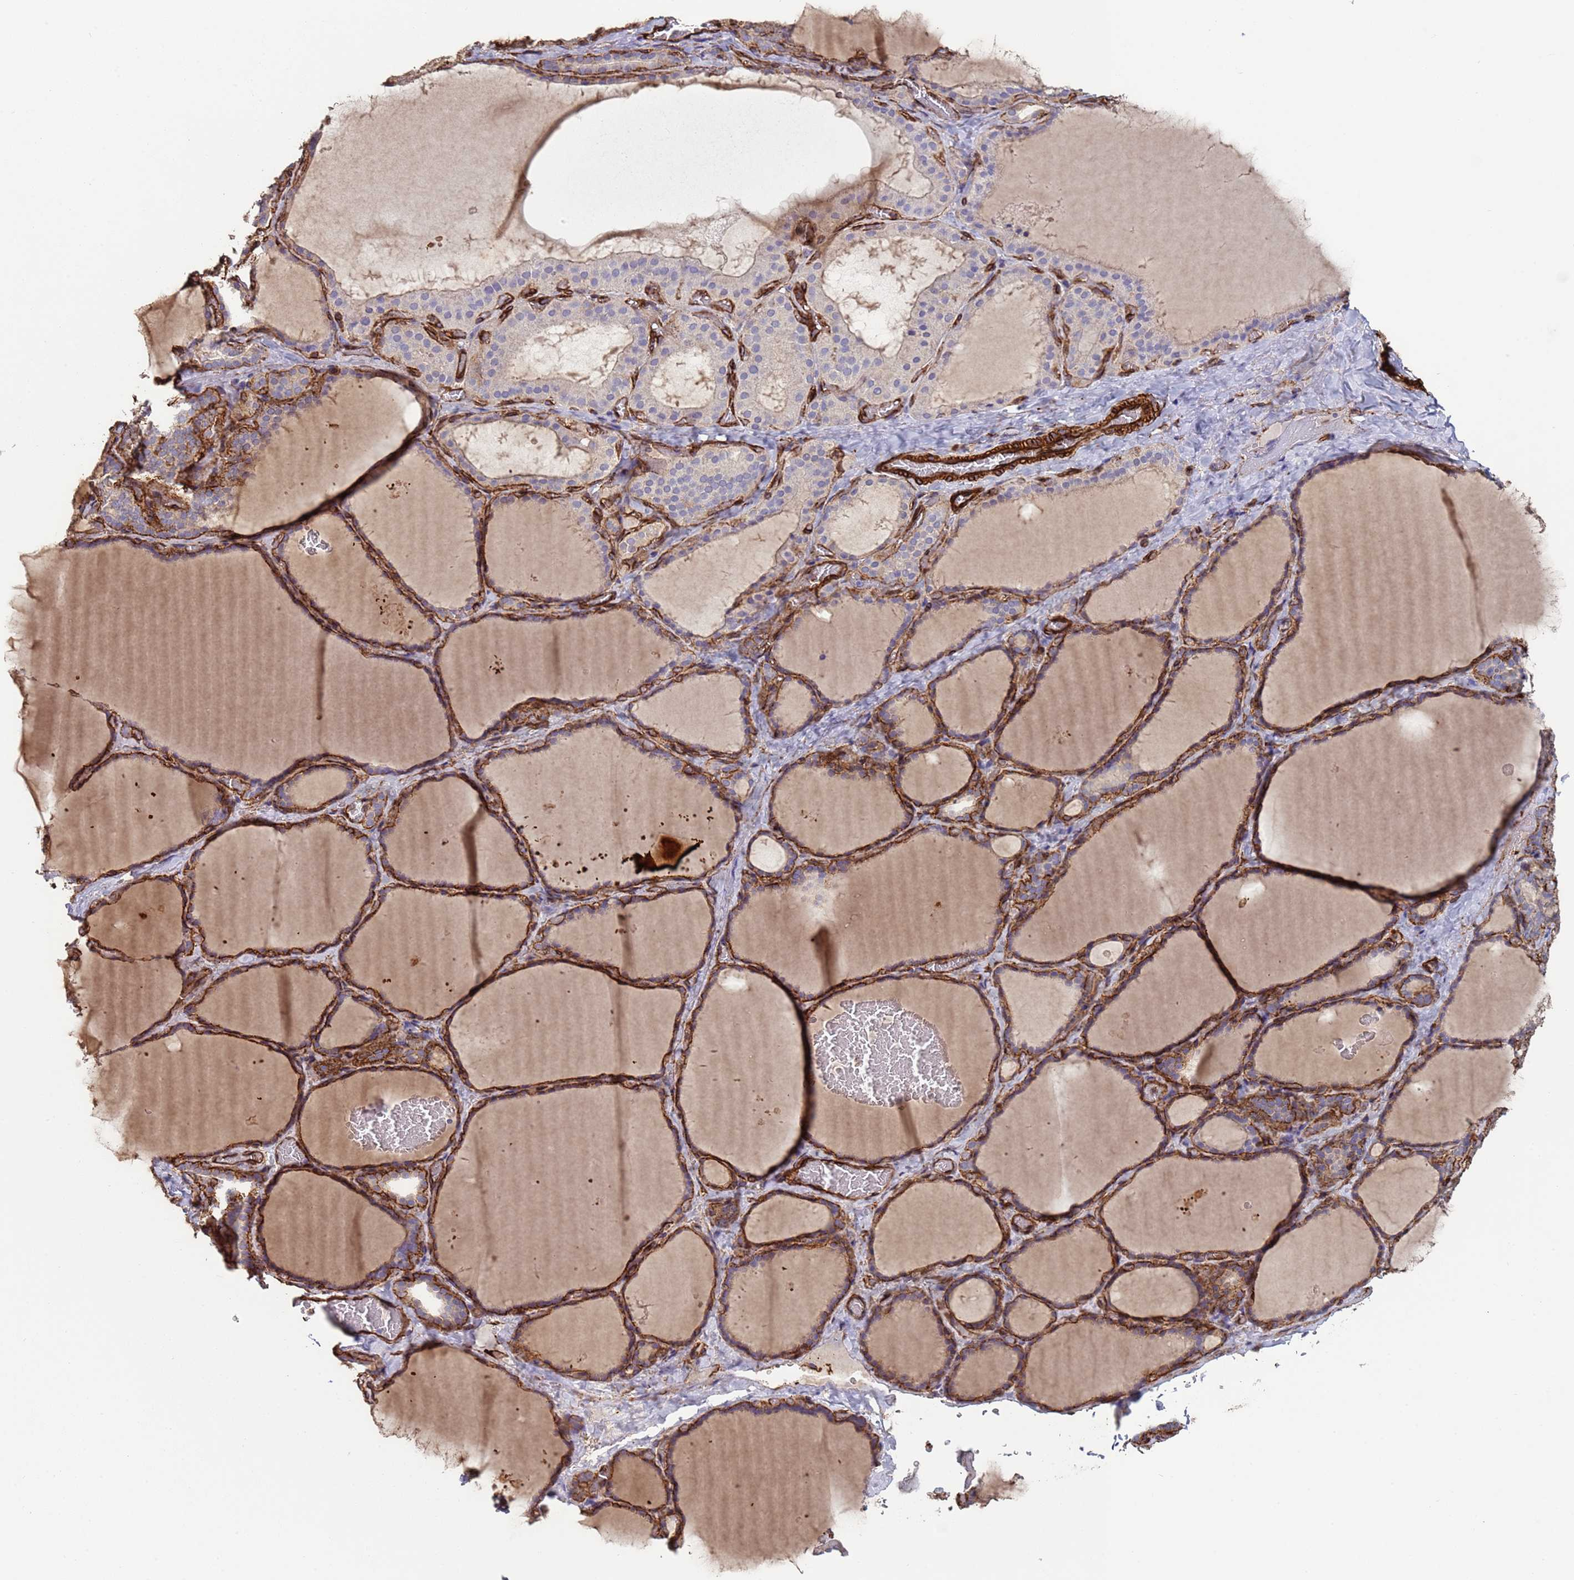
{"staining": {"intensity": "moderate", "quantity": "<25%", "location": "cytoplasmic/membranous"}, "tissue": "thyroid gland", "cell_type": "Glandular cells", "image_type": "normal", "snomed": [{"axis": "morphology", "description": "Normal tissue, NOS"}, {"axis": "topography", "description": "Thyroid gland"}], "caption": "IHC of unremarkable human thyroid gland reveals low levels of moderate cytoplasmic/membranous positivity in approximately <25% of glandular cells.", "gene": "GASK1A", "patient": {"sex": "female", "age": 39}}